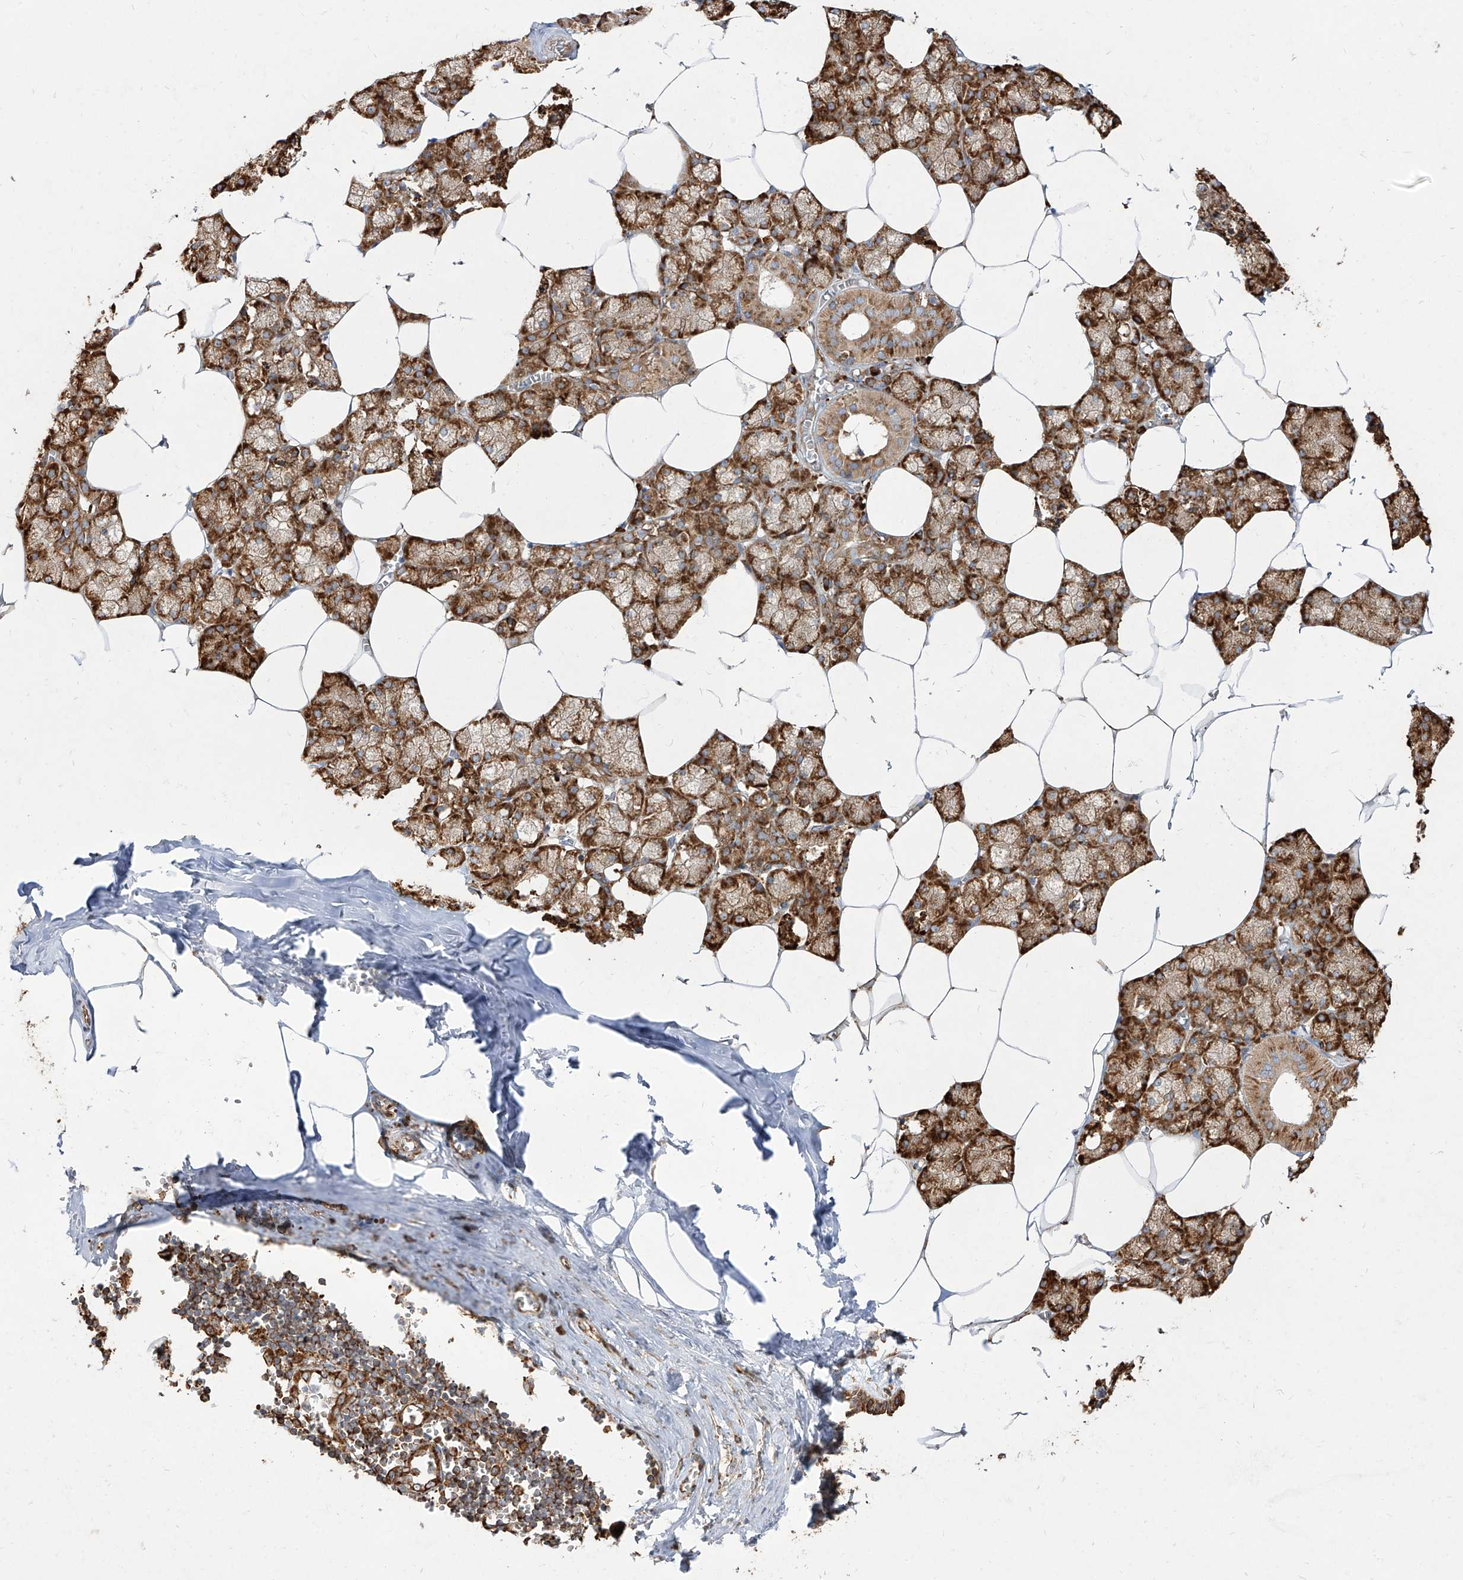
{"staining": {"intensity": "strong", "quantity": ">75%", "location": "cytoplasmic/membranous"}, "tissue": "salivary gland", "cell_type": "Glandular cells", "image_type": "normal", "snomed": [{"axis": "morphology", "description": "Normal tissue, NOS"}, {"axis": "topography", "description": "Salivary gland"}], "caption": "The micrograph demonstrates a brown stain indicating the presence of a protein in the cytoplasmic/membranous of glandular cells in salivary gland.", "gene": "RPS25", "patient": {"sex": "male", "age": 62}}